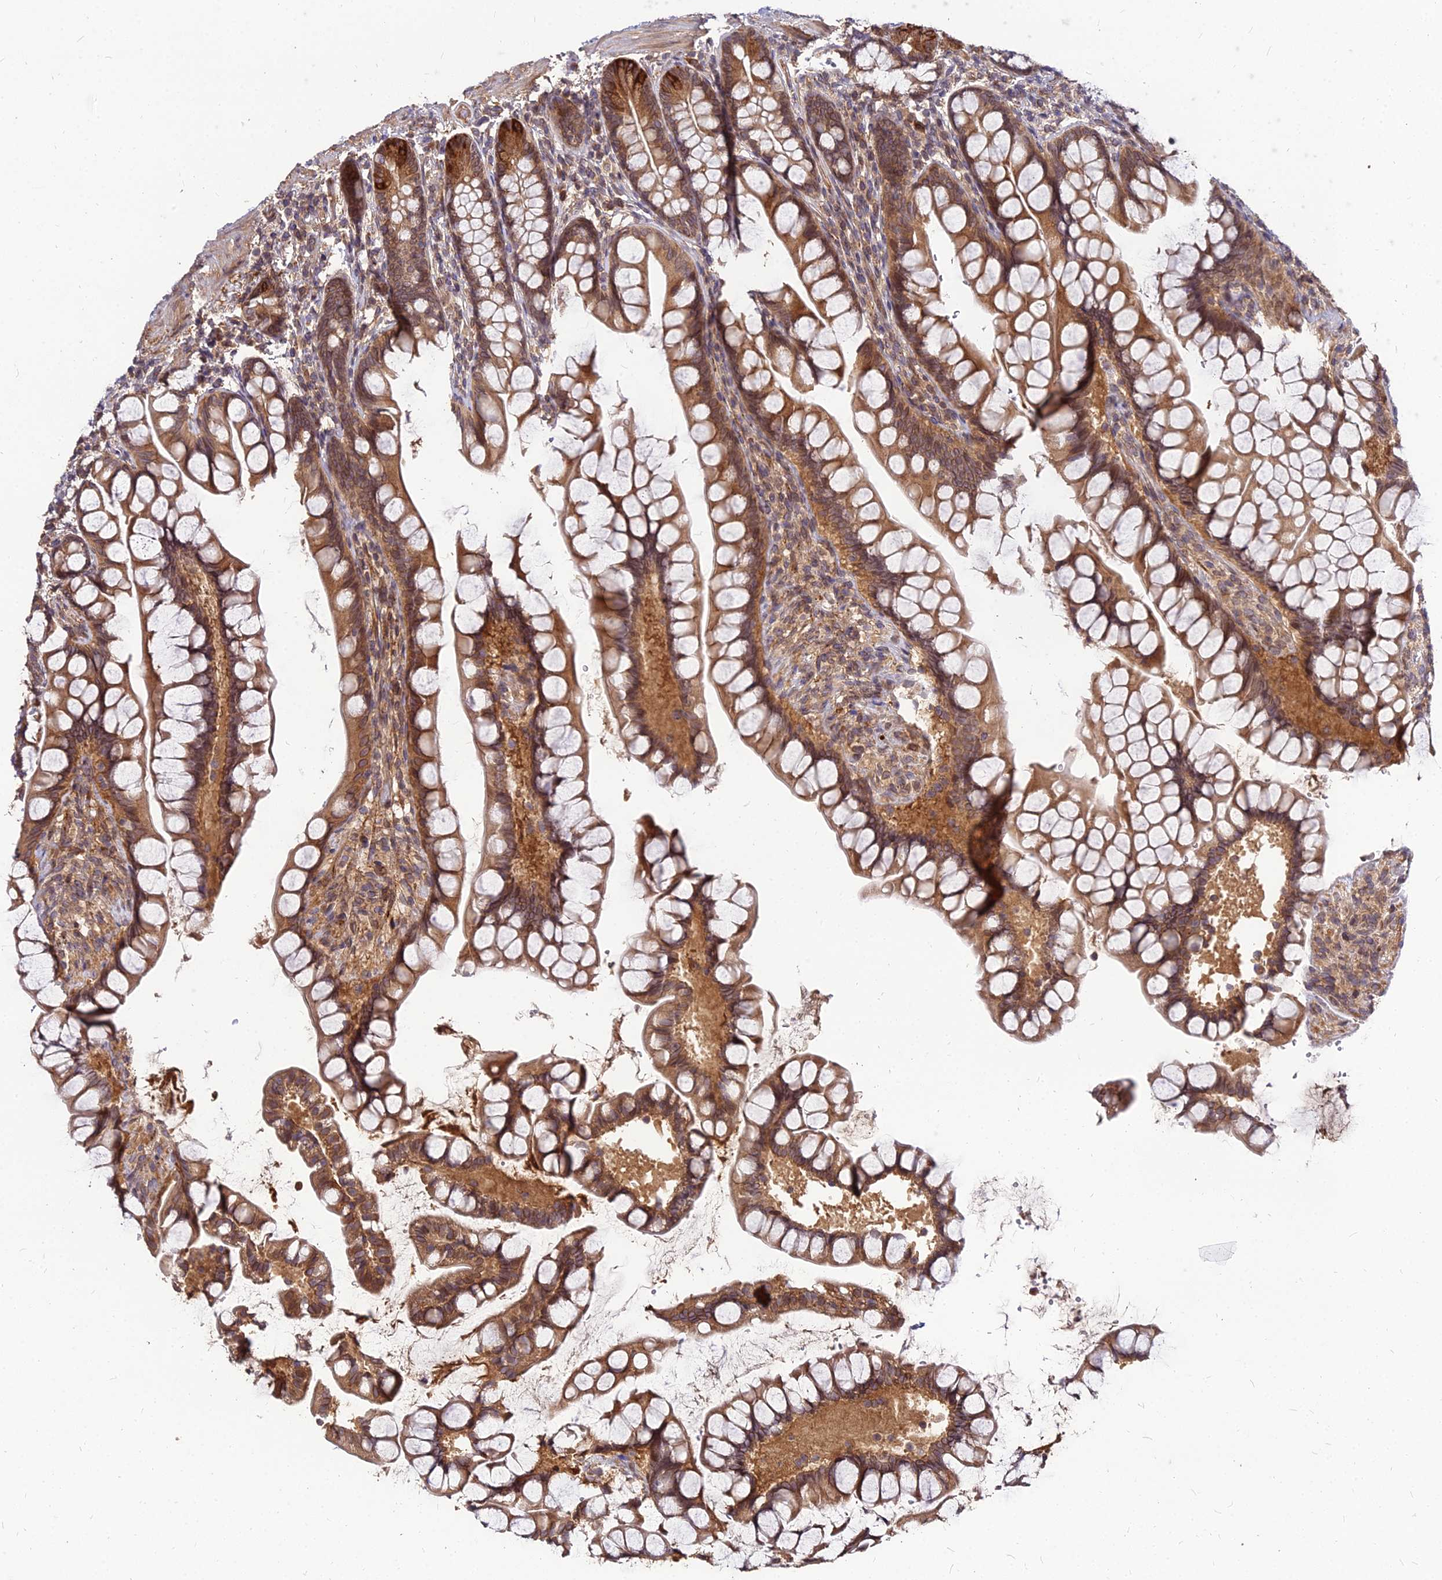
{"staining": {"intensity": "strong", "quantity": ">75%", "location": "cytoplasmic/membranous"}, "tissue": "small intestine", "cell_type": "Glandular cells", "image_type": "normal", "snomed": [{"axis": "morphology", "description": "Normal tissue, NOS"}, {"axis": "topography", "description": "Small intestine"}], "caption": "High-magnification brightfield microscopy of unremarkable small intestine stained with DAB (brown) and counterstained with hematoxylin (blue). glandular cells exhibit strong cytoplasmic/membranous positivity is identified in about>75% of cells.", "gene": "PDE4D", "patient": {"sex": "male", "age": 70}}